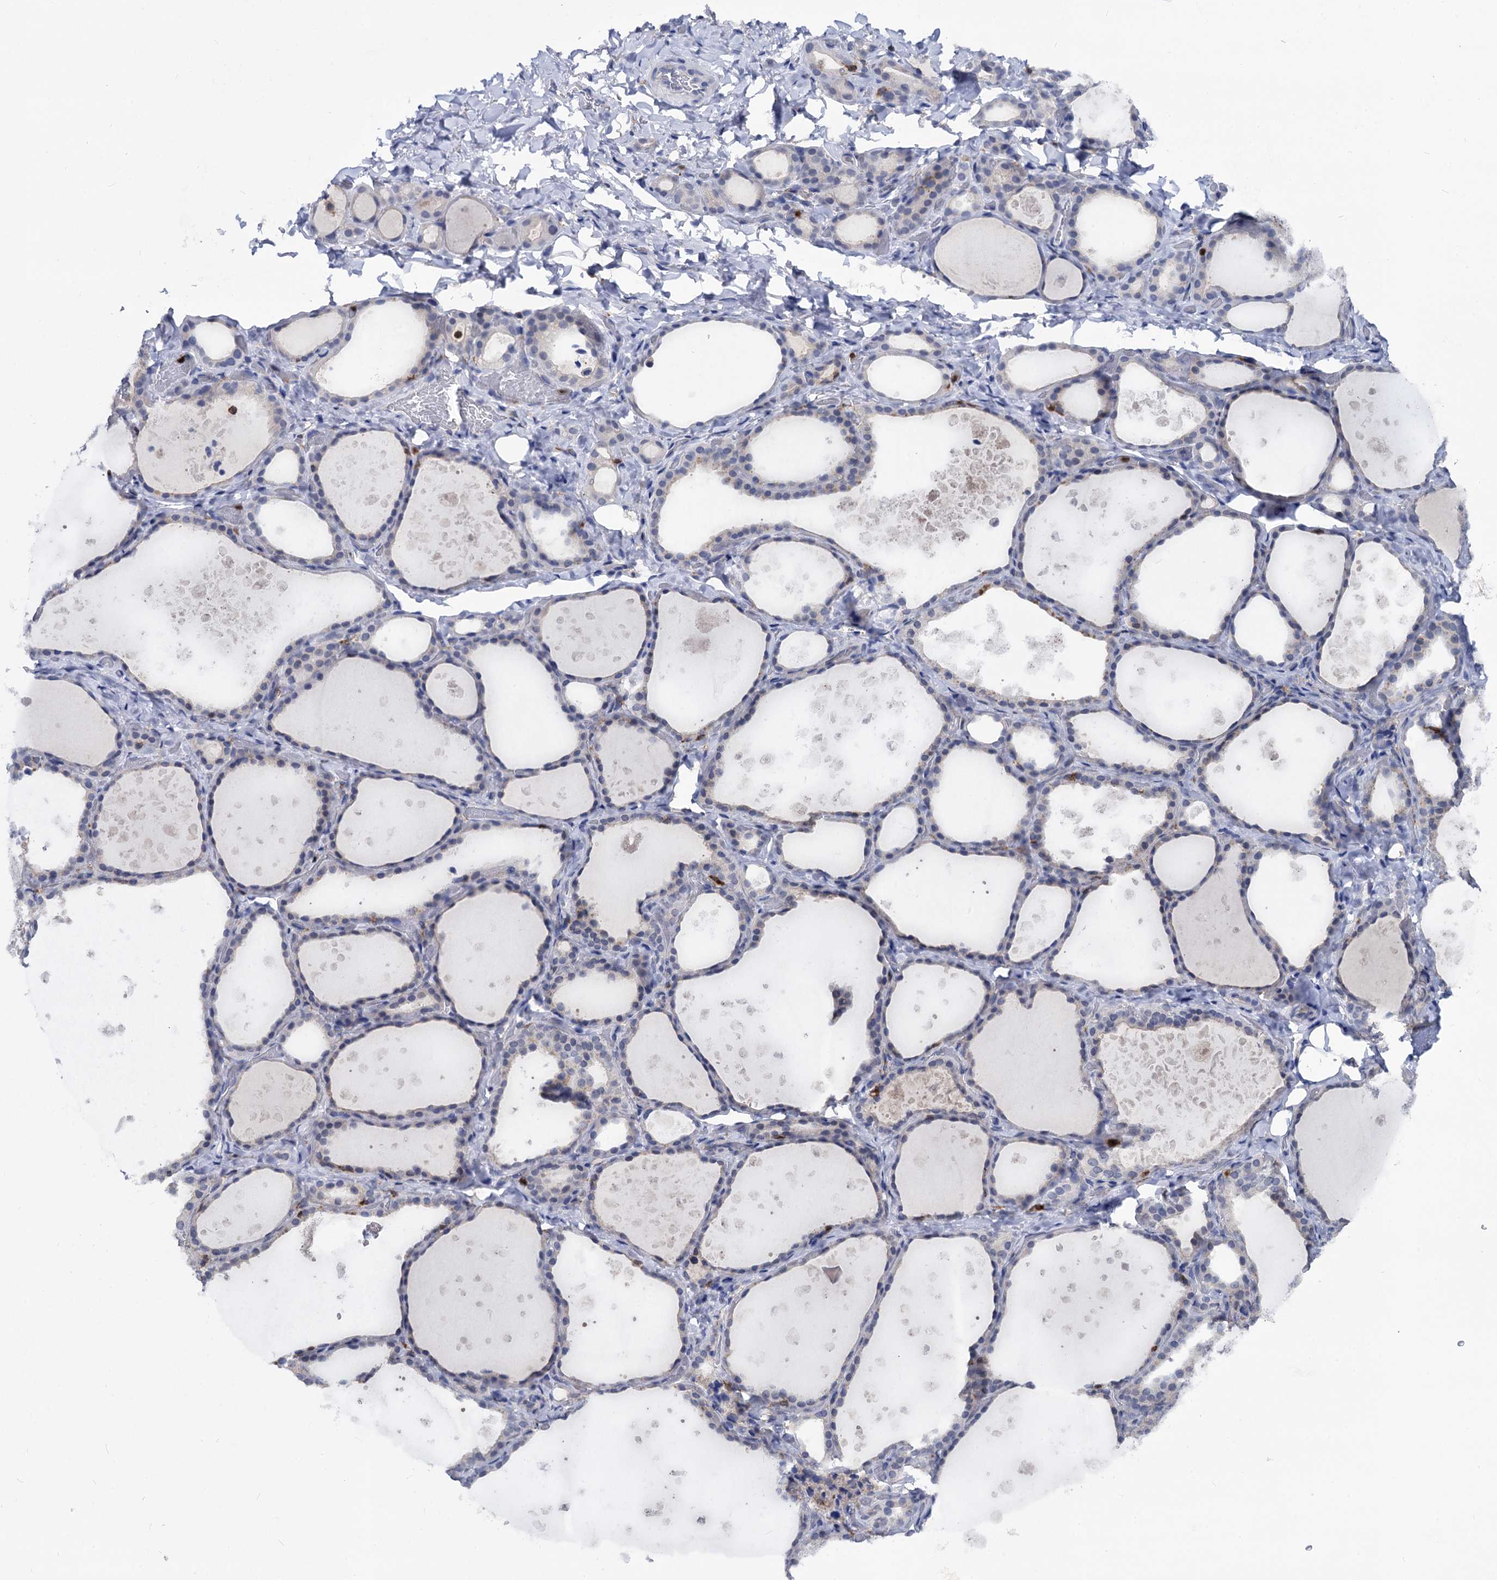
{"staining": {"intensity": "negative", "quantity": "none", "location": "none"}, "tissue": "thyroid gland", "cell_type": "Glandular cells", "image_type": "normal", "snomed": [{"axis": "morphology", "description": "Normal tissue, NOS"}, {"axis": "topography", "description": "Thyroid gland"}], "caption": "High magnification brightfield microscopy of unremarkable thyroid gland stained with DAB (3,3'-diaminobenzidine) (brown) and counterstained with hematoxylin (blue): glandular cells show no significant staining. (Stains: DAB (3,3'-diaminobenzidine) IHC with hematoxylin counter stain, Microscopy: brightfield microscopy at high magnification).", "gene": "RHOG", "patient": {"sex": "female", "age": 44}}